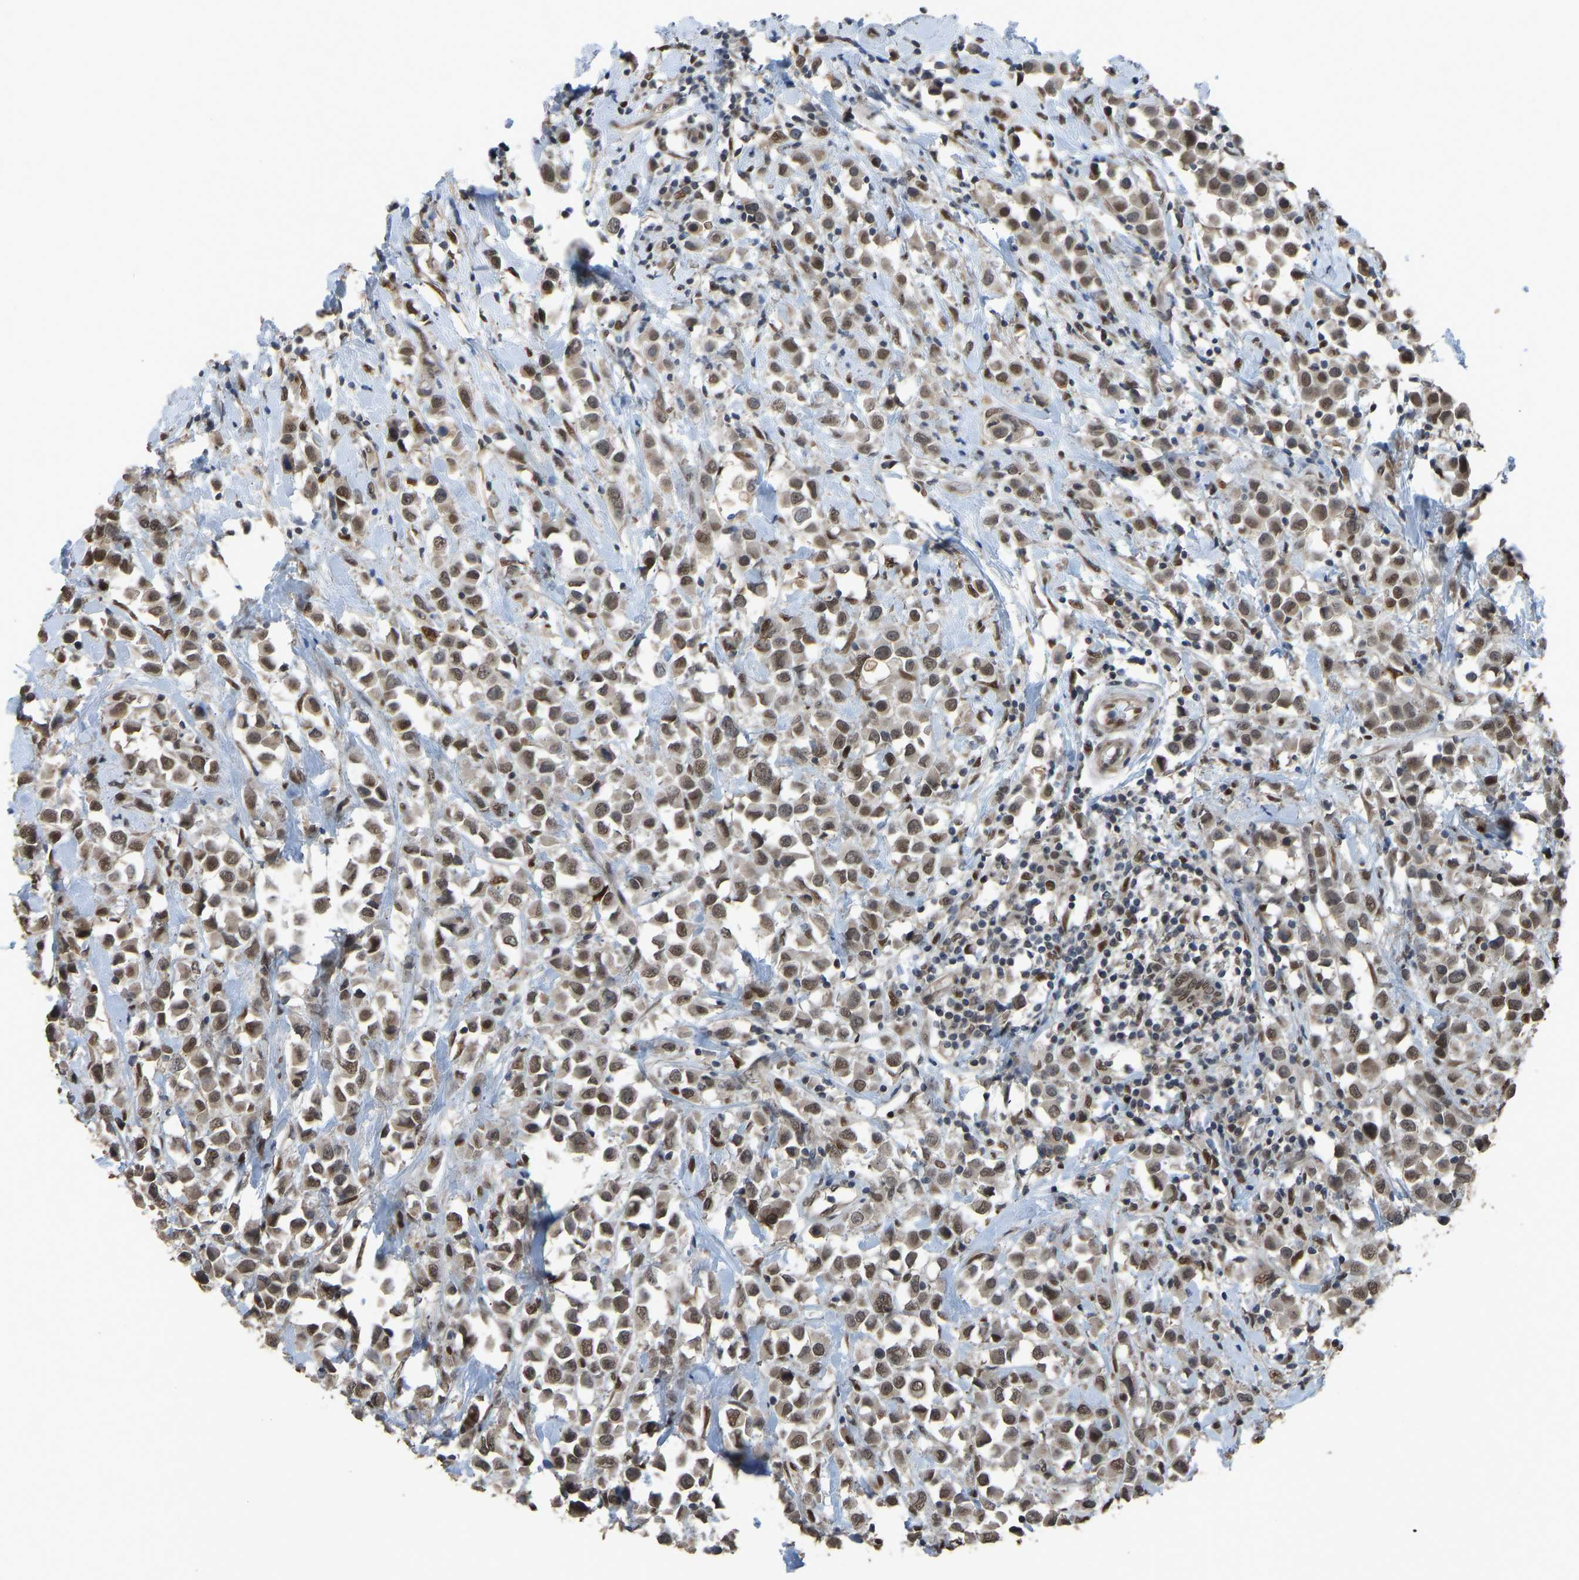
{"staining": {"intensity": "moderate", "quantity": ">75%", "location": "nuclear"}, "tissue": "breast cancer", "cell_type": "Tumor cells", "image_type": "cancer", "snomed": [{"axis": "morphology", "description": "Duct carcinoma"}, {"axis": "topography", "description": "Breast"}], "caption": "Protein analysis of infiltrating ductal carcinoma (breast) tissue shows moderate nuclear positivity in about >75% of tumor cells.", "gene": "KPNA6", "patient": {"sex": "female", "age": 61}}